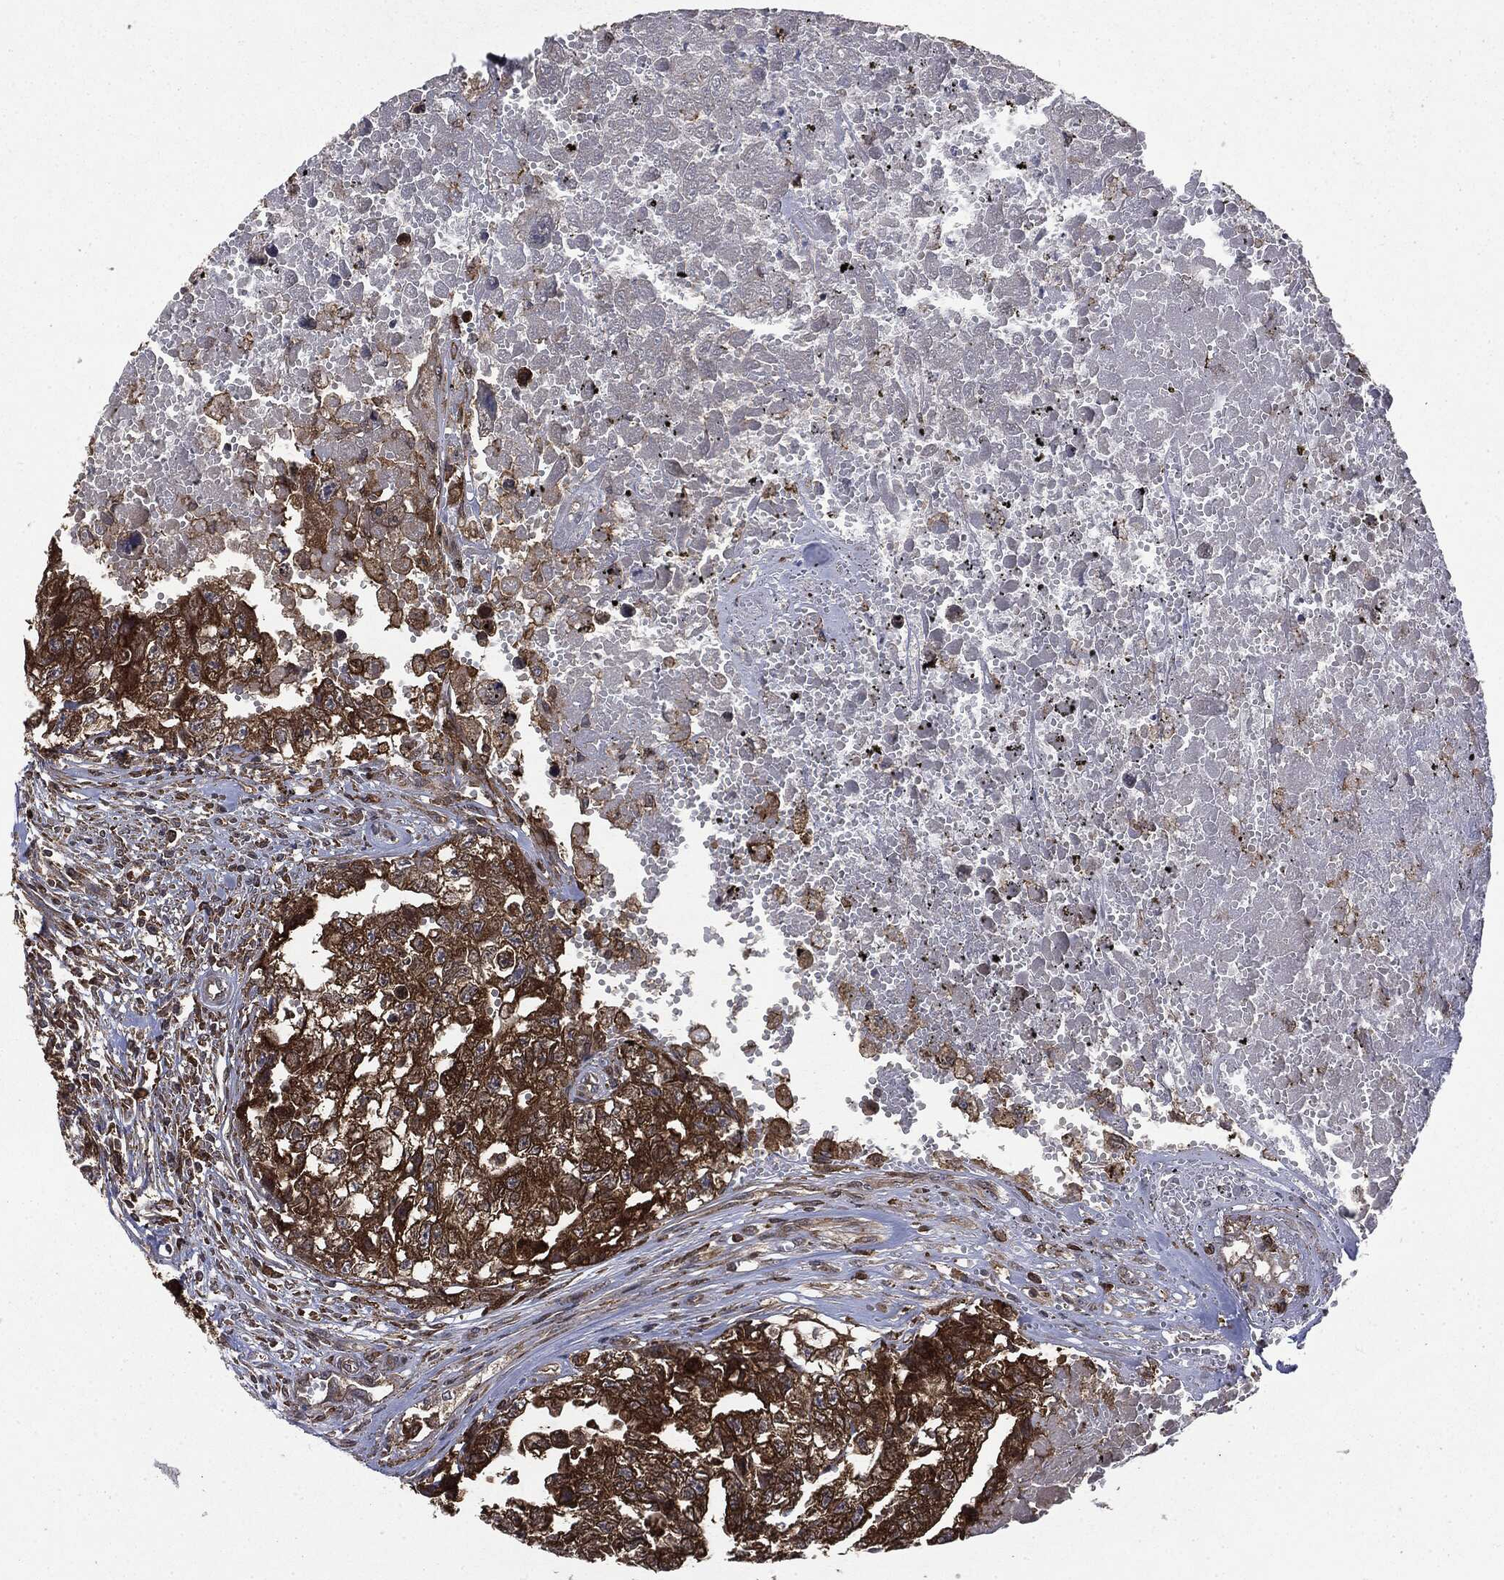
{"staining": {"intensity": "strong", "quantity": ">75%", "location": "cytoplasmic/membranous"}, "tissue": "testis cancer", "cell_type": "Tumor cells", "image_type": "cancer", "snomed": [{"axis": "morphology", "description": "Seminoma, NOS"}, {"axis": "morphology", "description": "Carcinoma, Embryonal, NOS"}, {"axis": "topography", "description": "Testis"}], "caption": "This is an image of IHC staining of testis cancer, which shows strong positivity in the cytoplasmic/membranous of tumor cells.", "gene": "SNX5", "patient": {"sex": "male", "age": 22}}